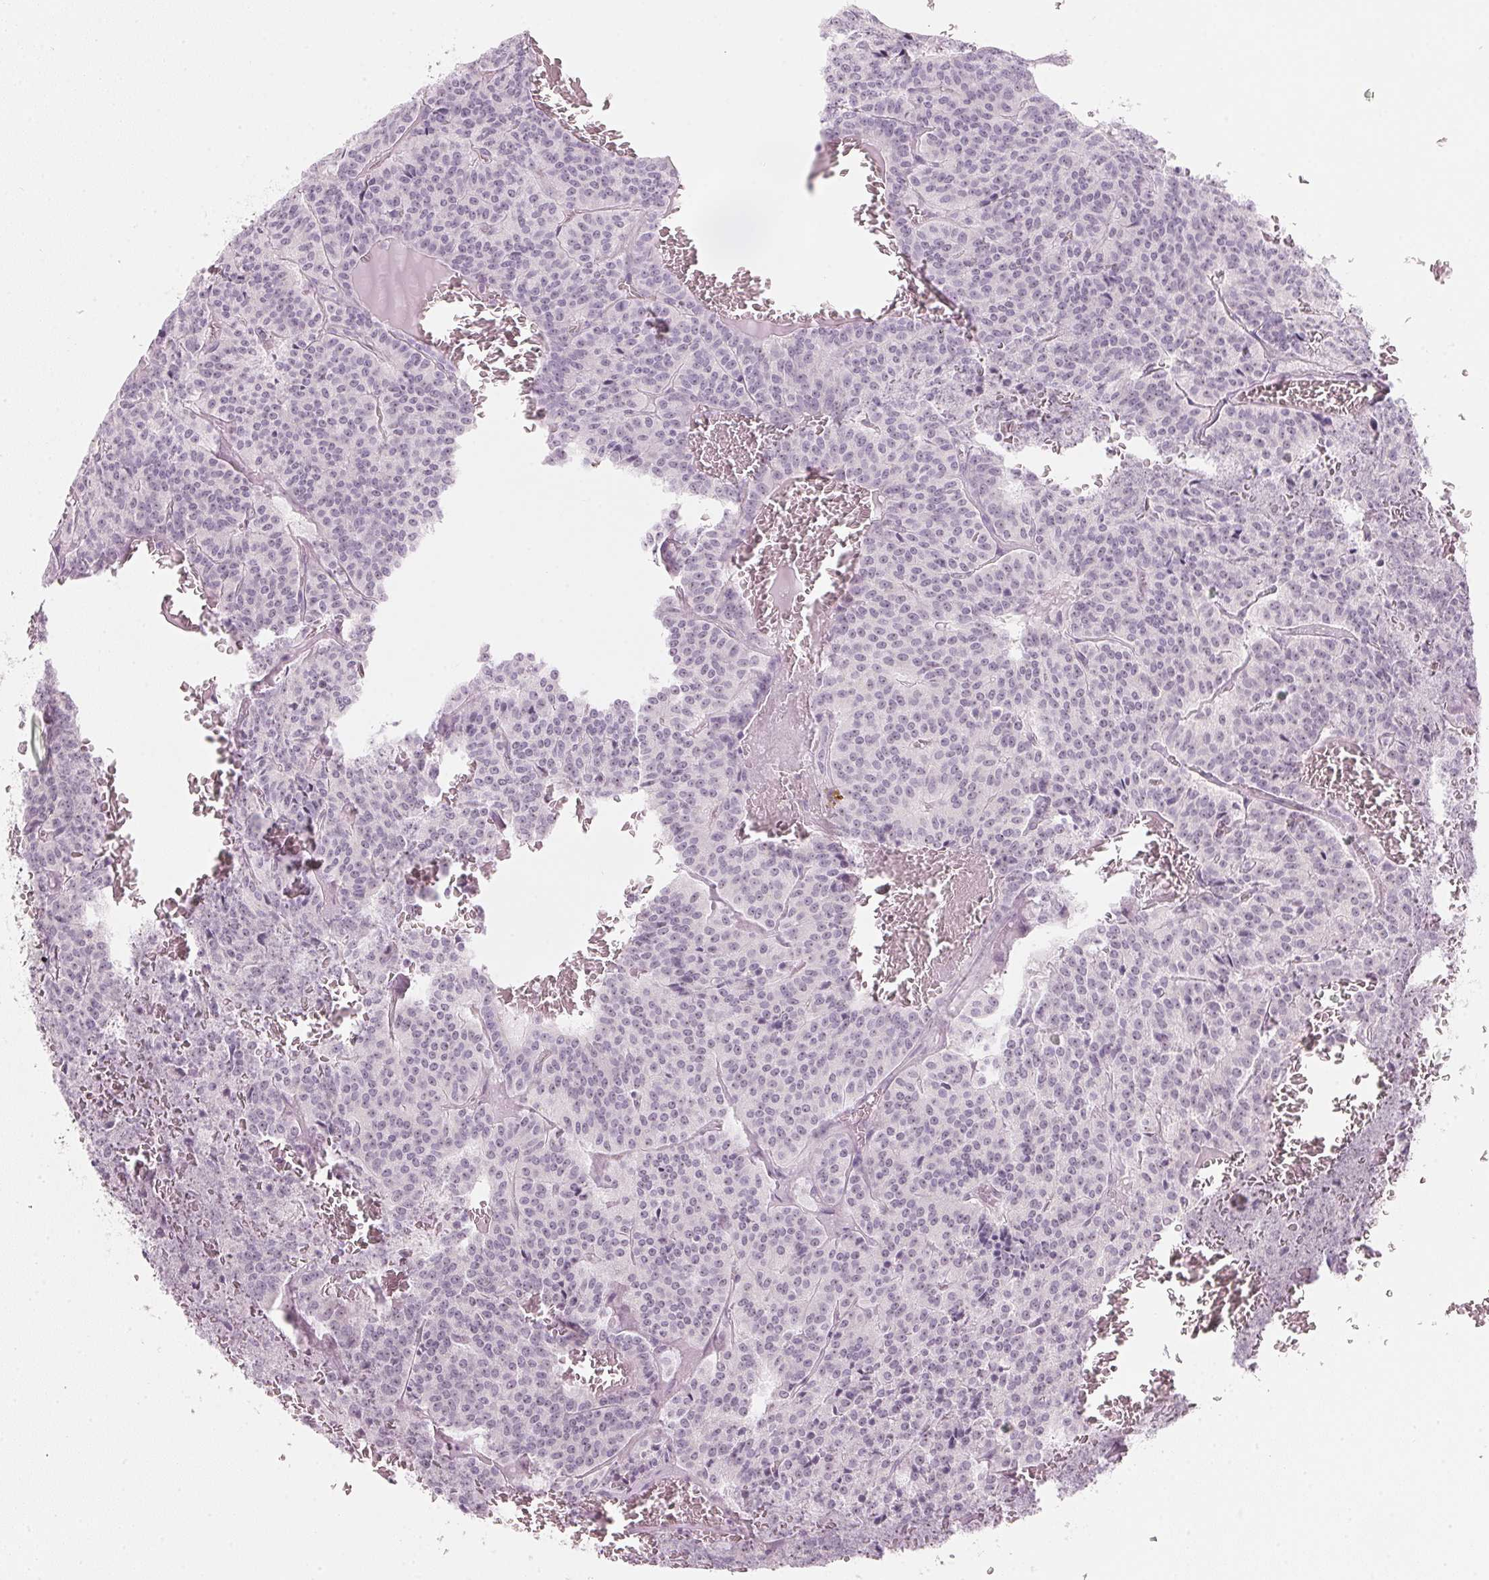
{"staining": {"intensity": "negative", "quantity": "none", "location": "none"}, "tissue": "carcinoid", "cell_type": "Tumor cells", "image_type": "cancer", "snomed": [{"axis": "morphology", "description": "Carcinoid, malignant, NOS"}, {"axis": "topography", "description": "Lung"}], "caption": "Tumor cells are negative for protein expression in human malignant carcinoid.", "gene": "DNTTIP2", "patient": {"sex": "male", "age": 70}}